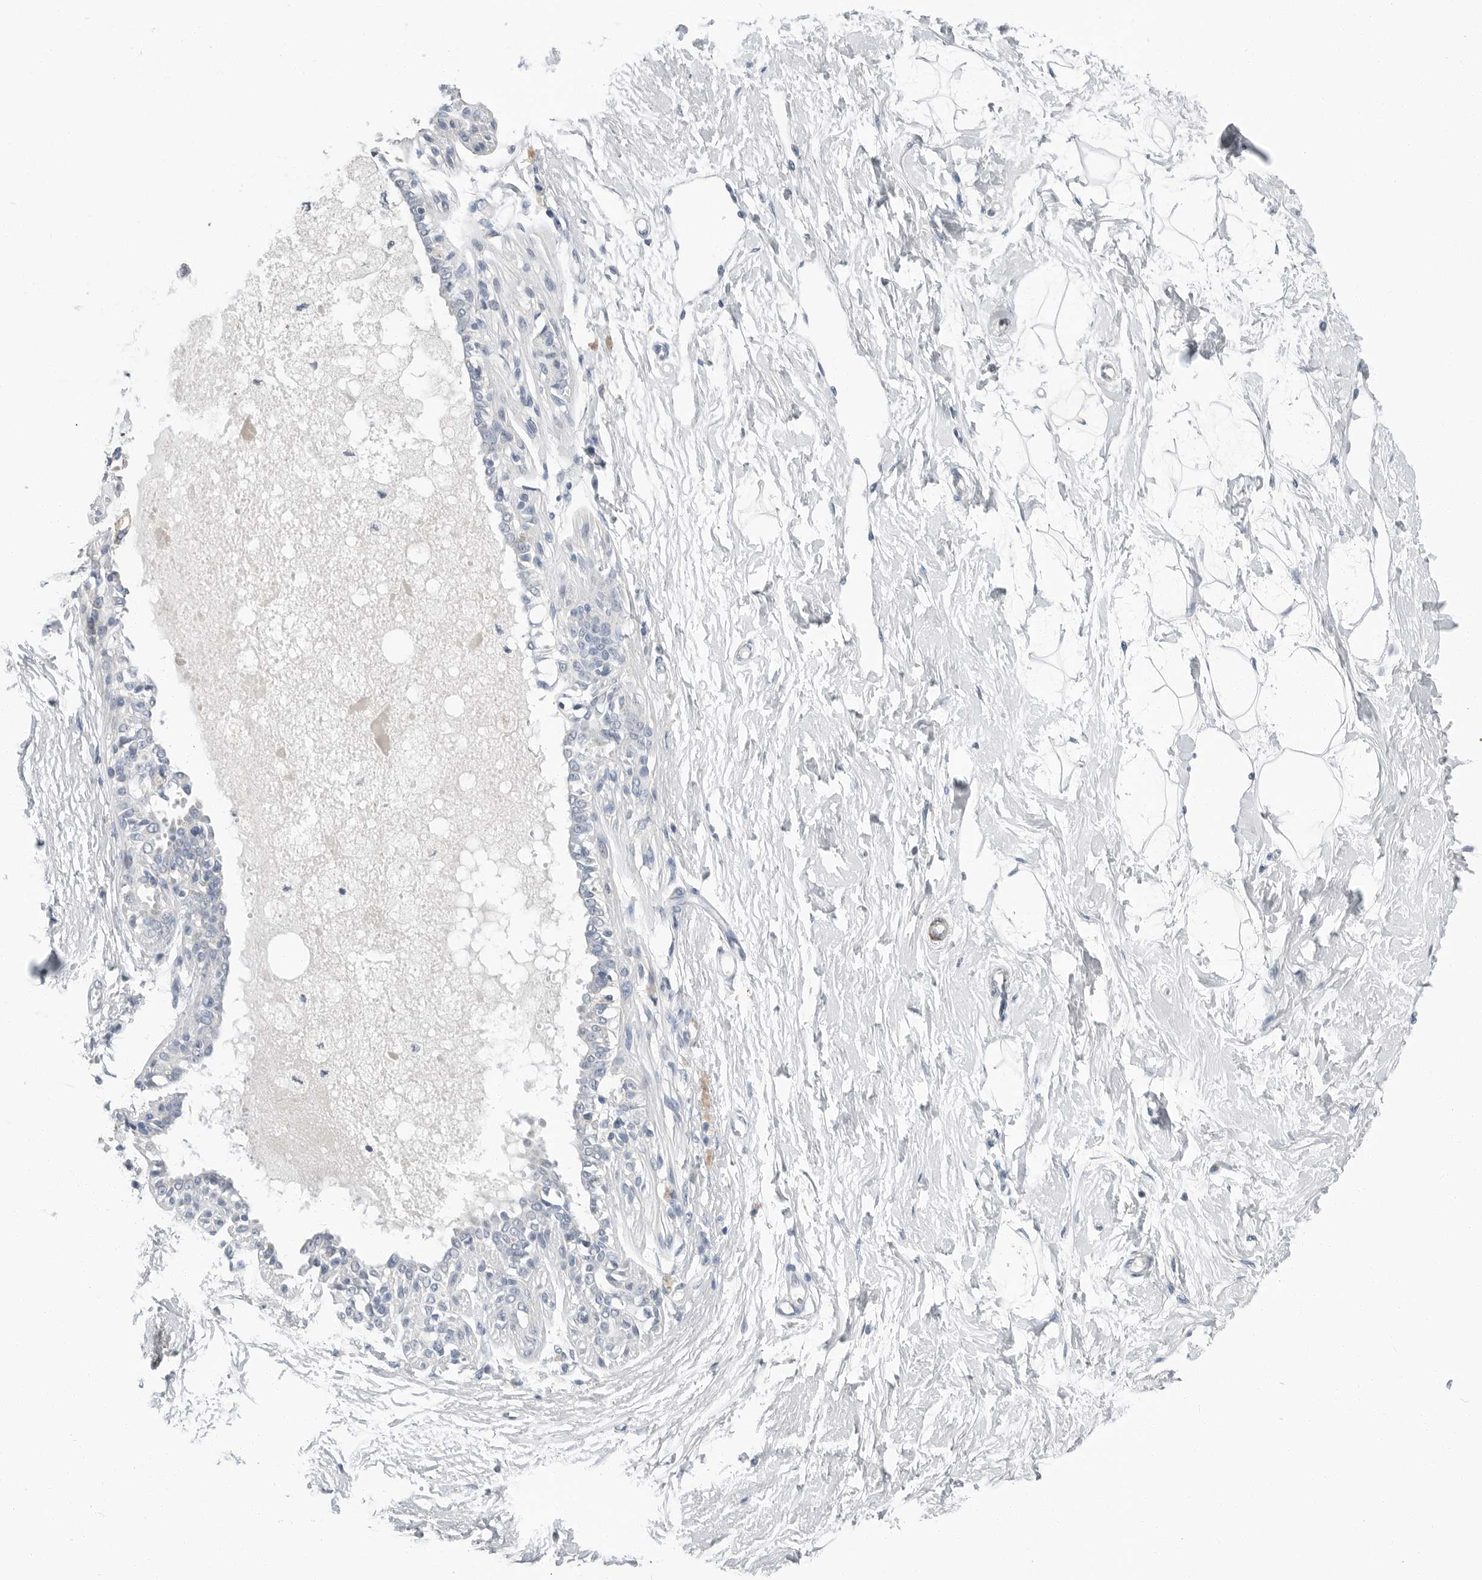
{"staining": {"intensity": "negative", "quantity": "none", "location": "none"}, "tissue": "breast", "cell_type": "Adipocytes", "image_type": "normal", "snomed": [{"axis": "morphology", "description": "Normal tissue, NOS"}, {"axis": "topography", "description": "Breast"}], "caption": "DAB immunohistochemical staining of benign human breast reveals no significant expression in adipocytes.", "gene": "PLN", "patient": {"sex": "female", "age": 45}}